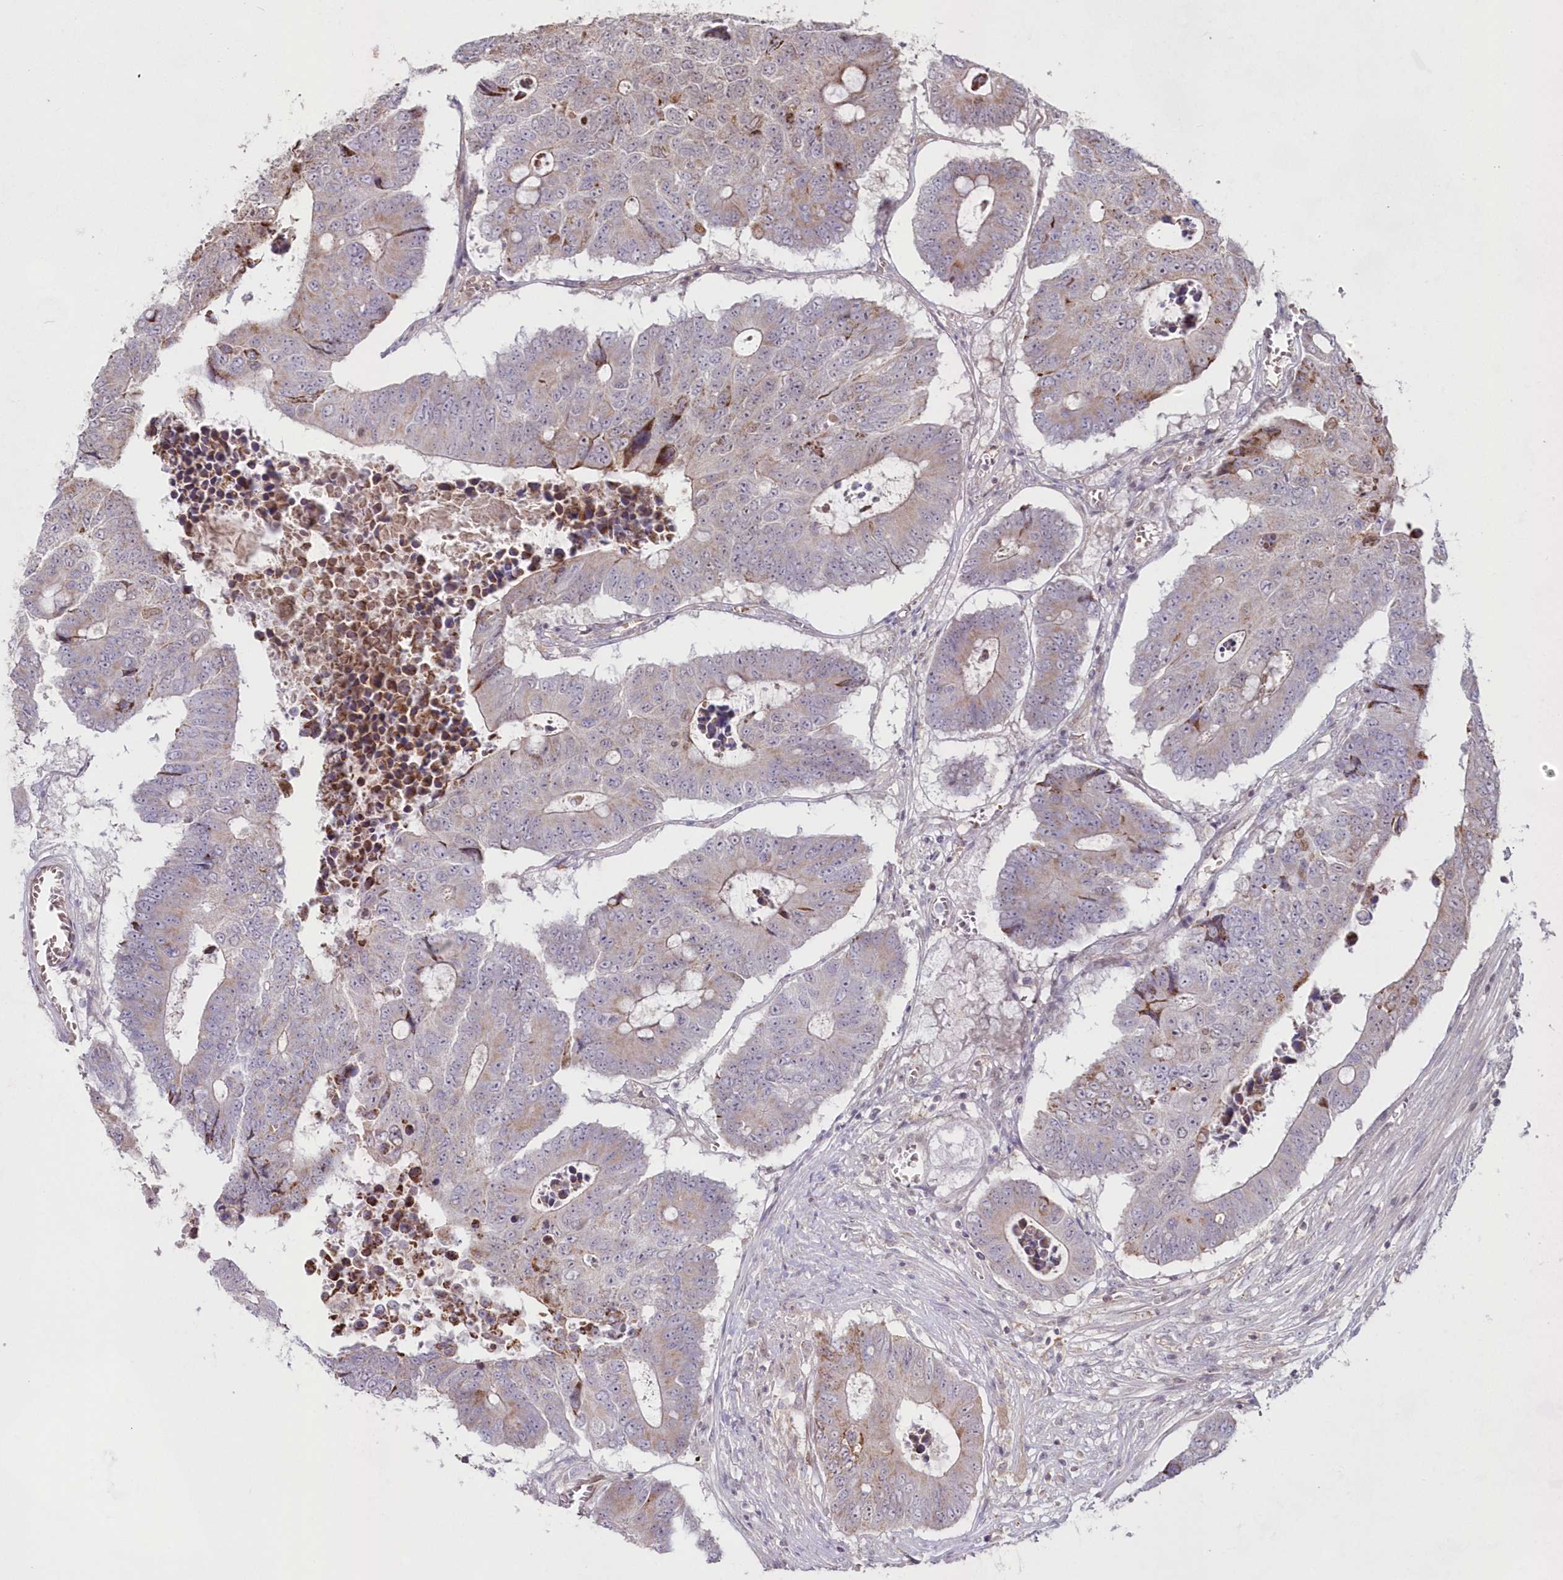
{"staining": {"intensity": "moderate", "quantity": "<25%", "location": "cytoplasmic/membranous"}, "tissue": "colorectal cancer", "cell_type": "Tumor cells", "image_type": "cancer", "snomed": [{"axis": "morphology", "description": "Adenocarcinoma, NOS"}, {"axis": "topography", "description": "Colon"}], "caption": "Brown immunohistochemical staining in human adenocarcinoma (colorectal) shows moderate cytoplasmic/membranous staining in approximately <25% of tumor cells. The protein is shown in brown color, while the nuclei are stained blue.", "gene": "IMPA1", "patient": {"sex": "male", "age": 87}}